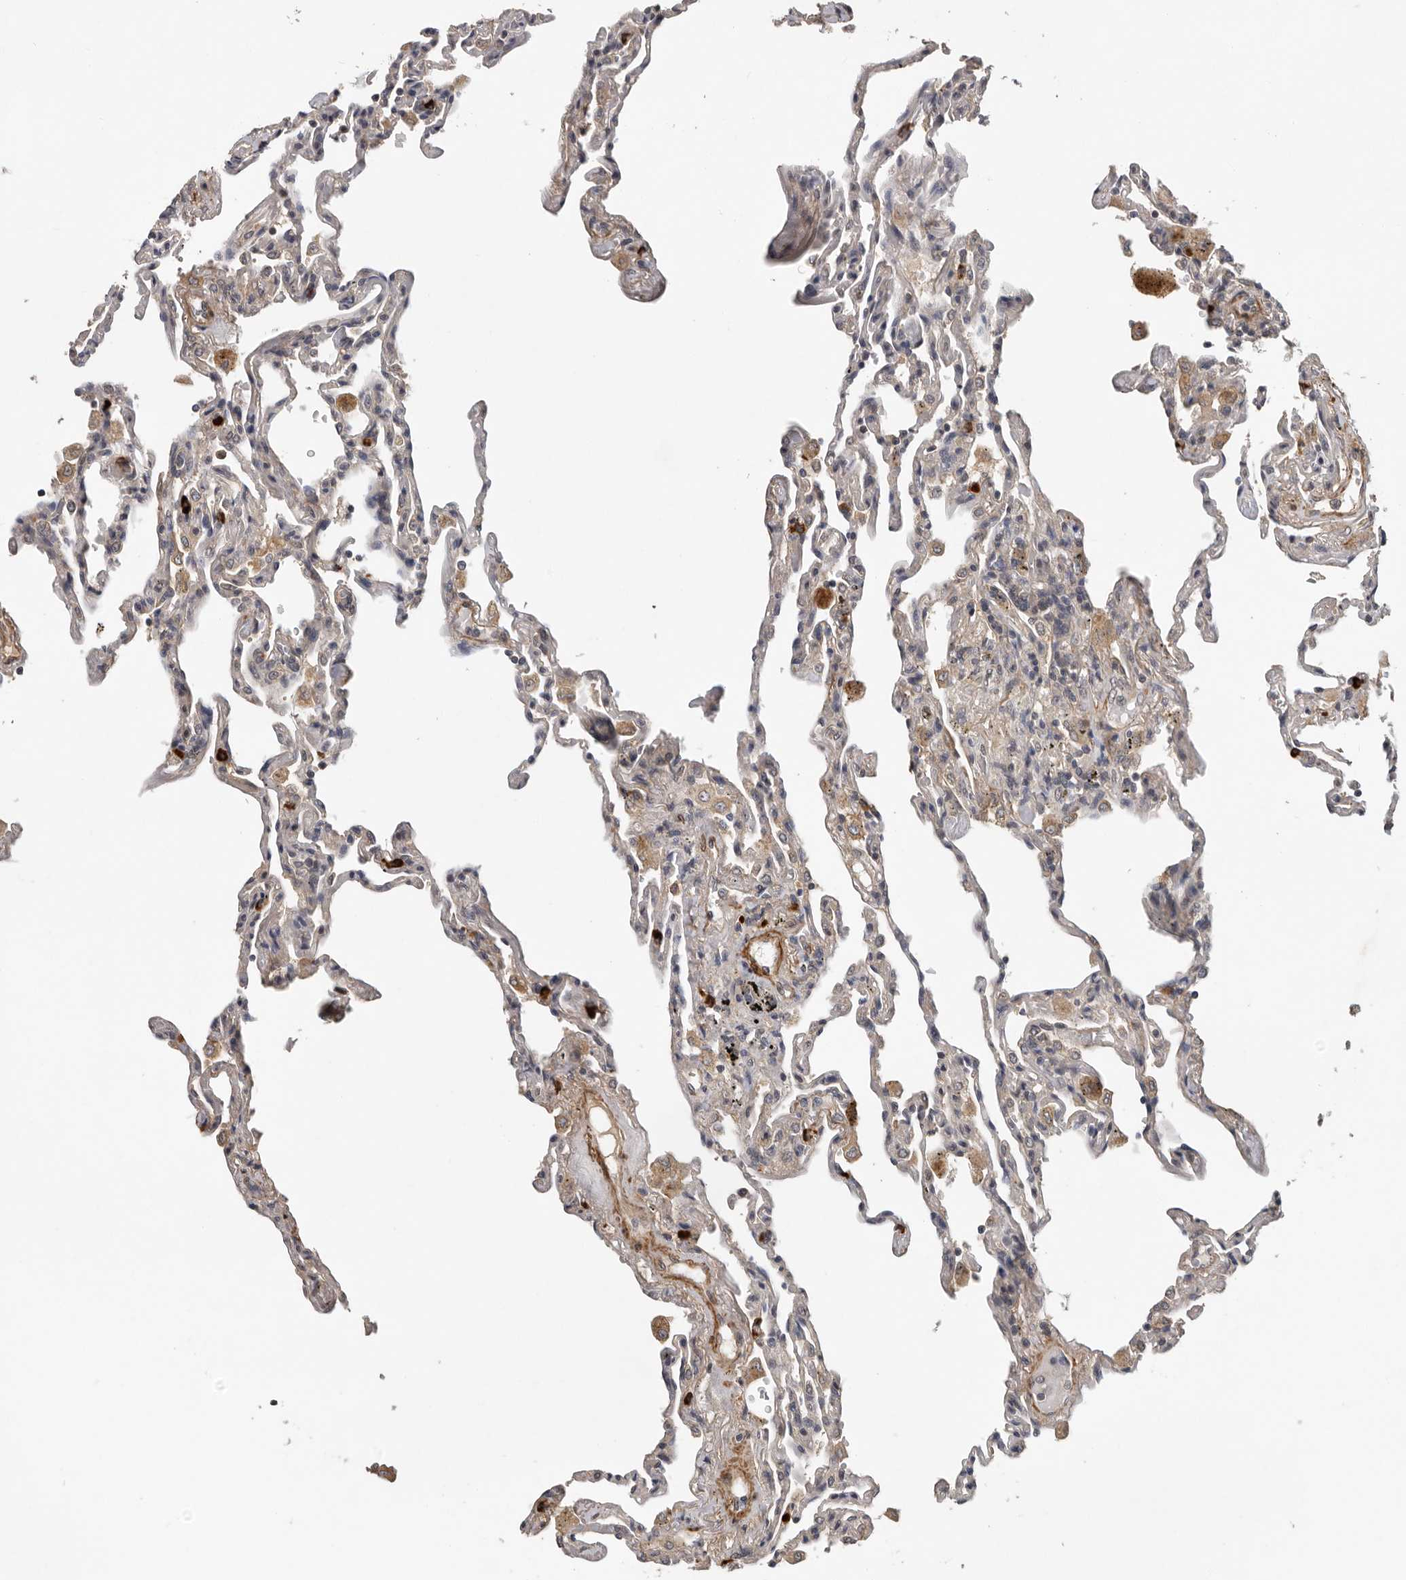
{"staining": {"intensity": "weak", "quantity": "25%-75%", "location": "cytoplasmic/membranous"}, "tissue": "lung", "cell_type": "Alveolar cells", "image_type": "normal", "snomed": [{"axis": "morphology", "description": "Normal tissue, NOS"}, {"axis": "topography", "description": "Lung"}], "caption": "DAB (3,3'-diaminobenzidine) immunohistochemical staining of unremarkable human lung displays weak cytoplasmic/membranous protein staining in about 25%-75% of alveolar cells. (Stains: DAB (3,3'-diaminobenzidine) in brown, nuclei in blue, Microscopy: brightfield microscopy at high magnification).", "gene": "RNF157", "patient": {"sex": "male", "age": 59}}